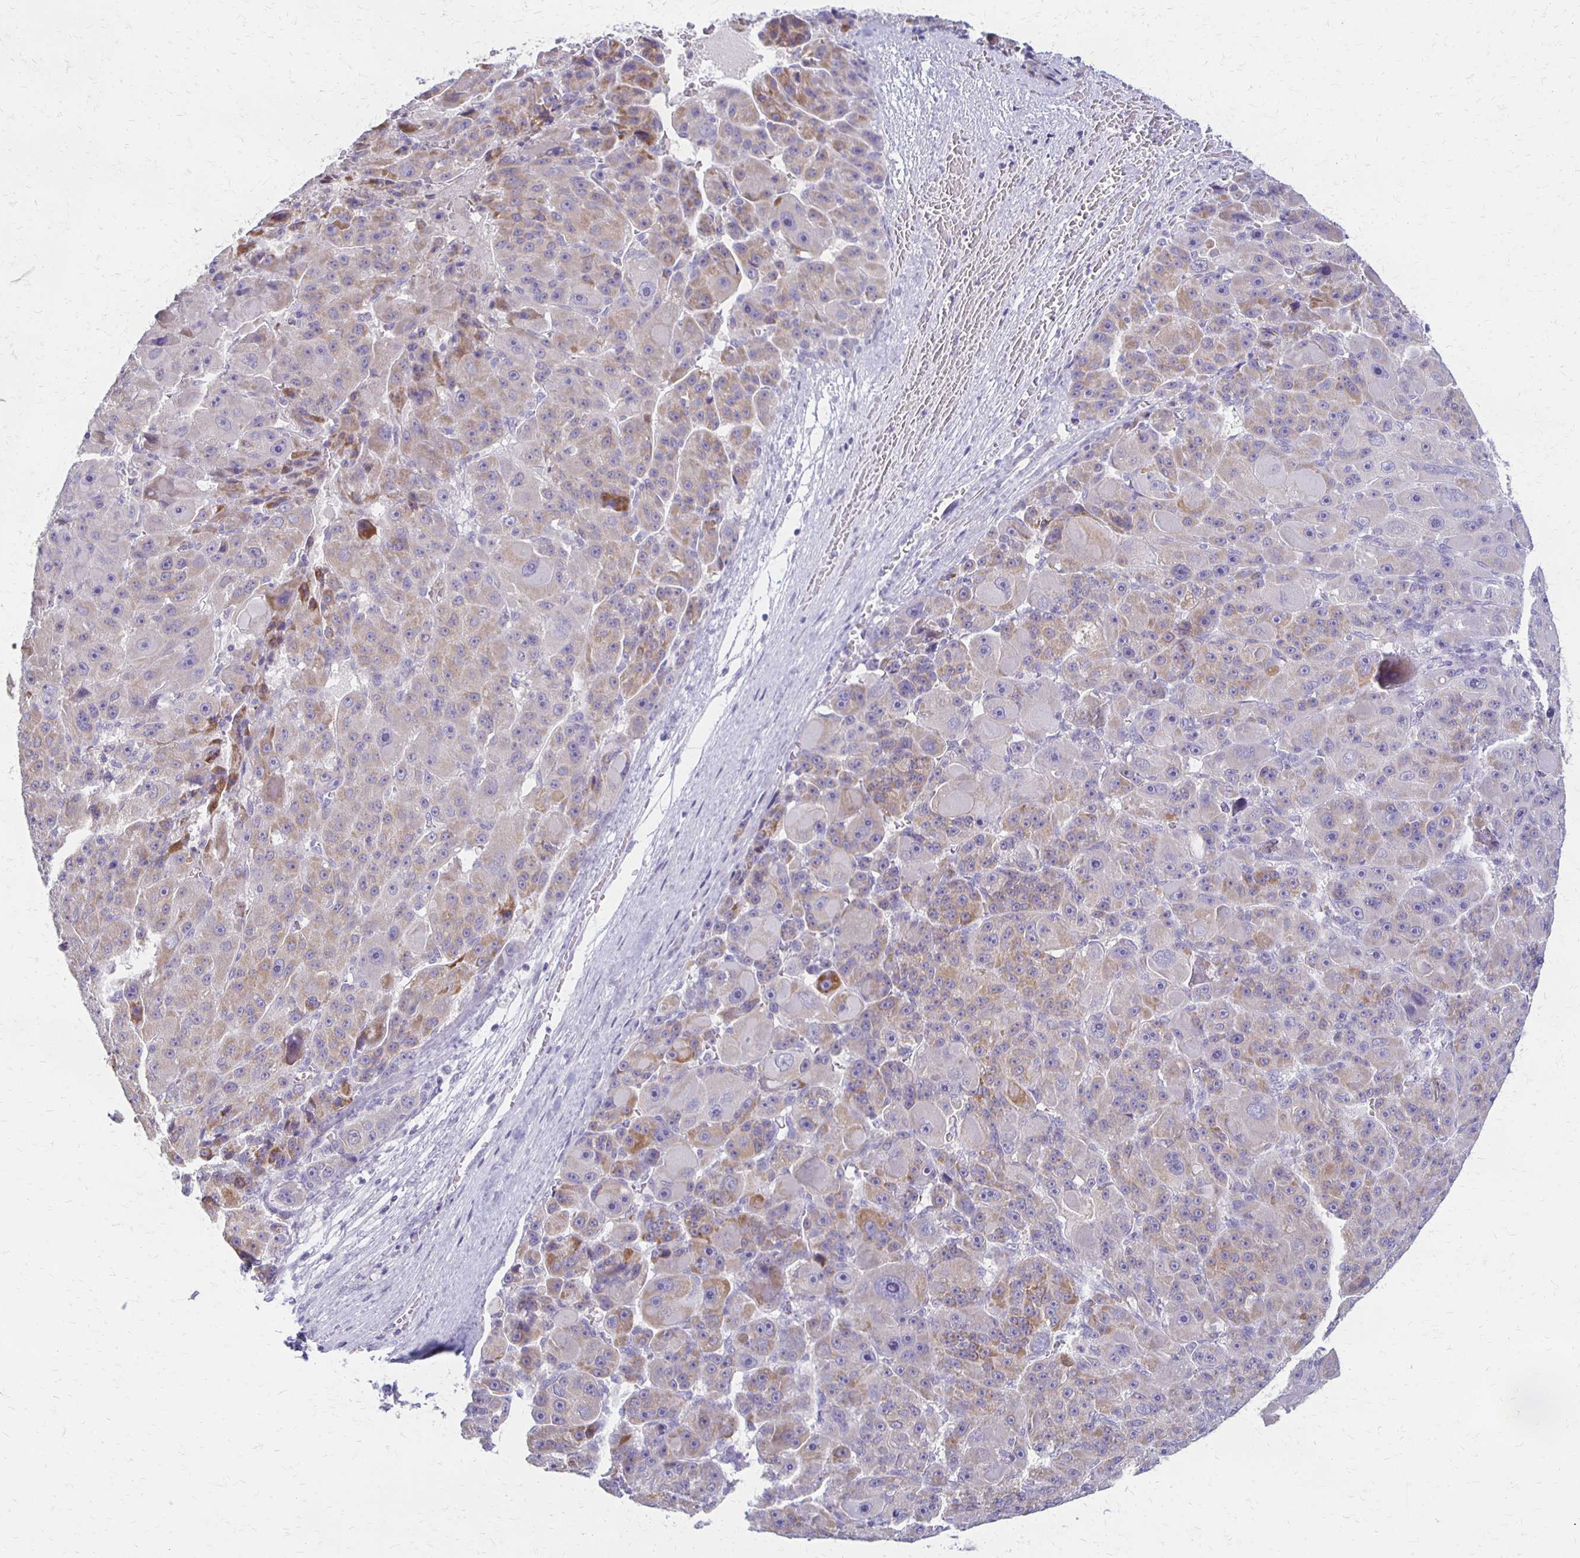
{"staining": {"intensity": "weak", "quantity": "25%-75%", "location": "cytoplasmic/membranous"}, "tissue": "liver cancer", "cell_type": "Tumor cells", "image_type": "cancer", "snomed": [{"axis": "morphology", "description": "Carcinoma, Hepatocellular, NOS"}, {"axis": "topography", "description": "Liver"}], "caption": "Human liver cancer stained with a brown dye shows weak cytoplasmic/membranous positive staining in approximately 25%-75% of tumor cells.", "gene": "RHOC", "patient": {"sex": "male", "age": 76}}